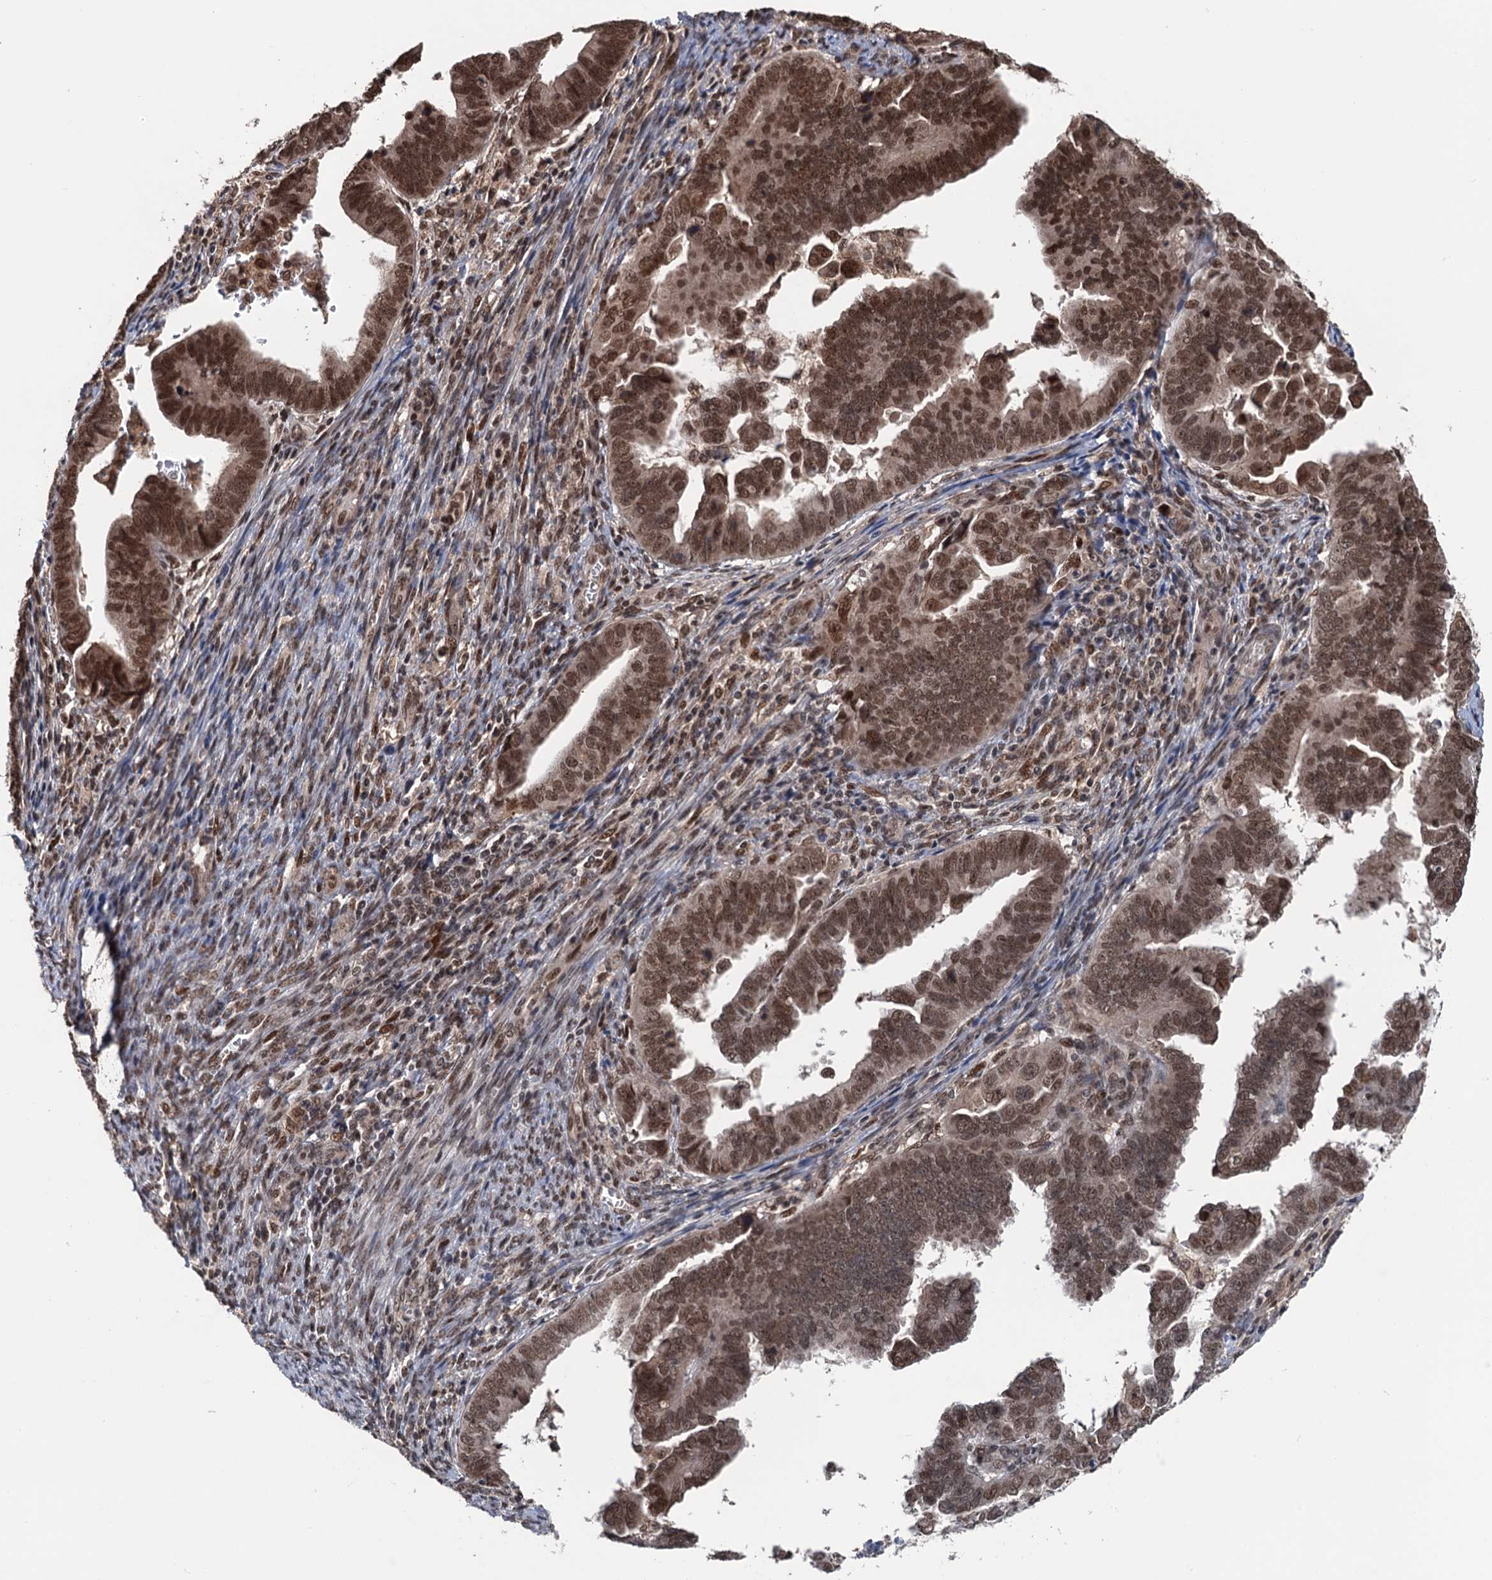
{"staining": {"intensity": "strong", "quantity": ">75%", "location": "nuclear"}, "tissue": "endometrial cancer", "cell_type": "Tumor cells", "image_type": "cancer", "snomed": [{"axis": "morphology", "description": "Adenocarcinoma, NOS"}, {"axis": "topography", "description": "Endometrium"}], "caption": "Protein expression analysis of adenocarcinoma (endometrial) reveals strong nuclear expression in about >75% of tumor cells.", "gene": "RASSF4", "patient": {"sex": "female", "age": 75}}